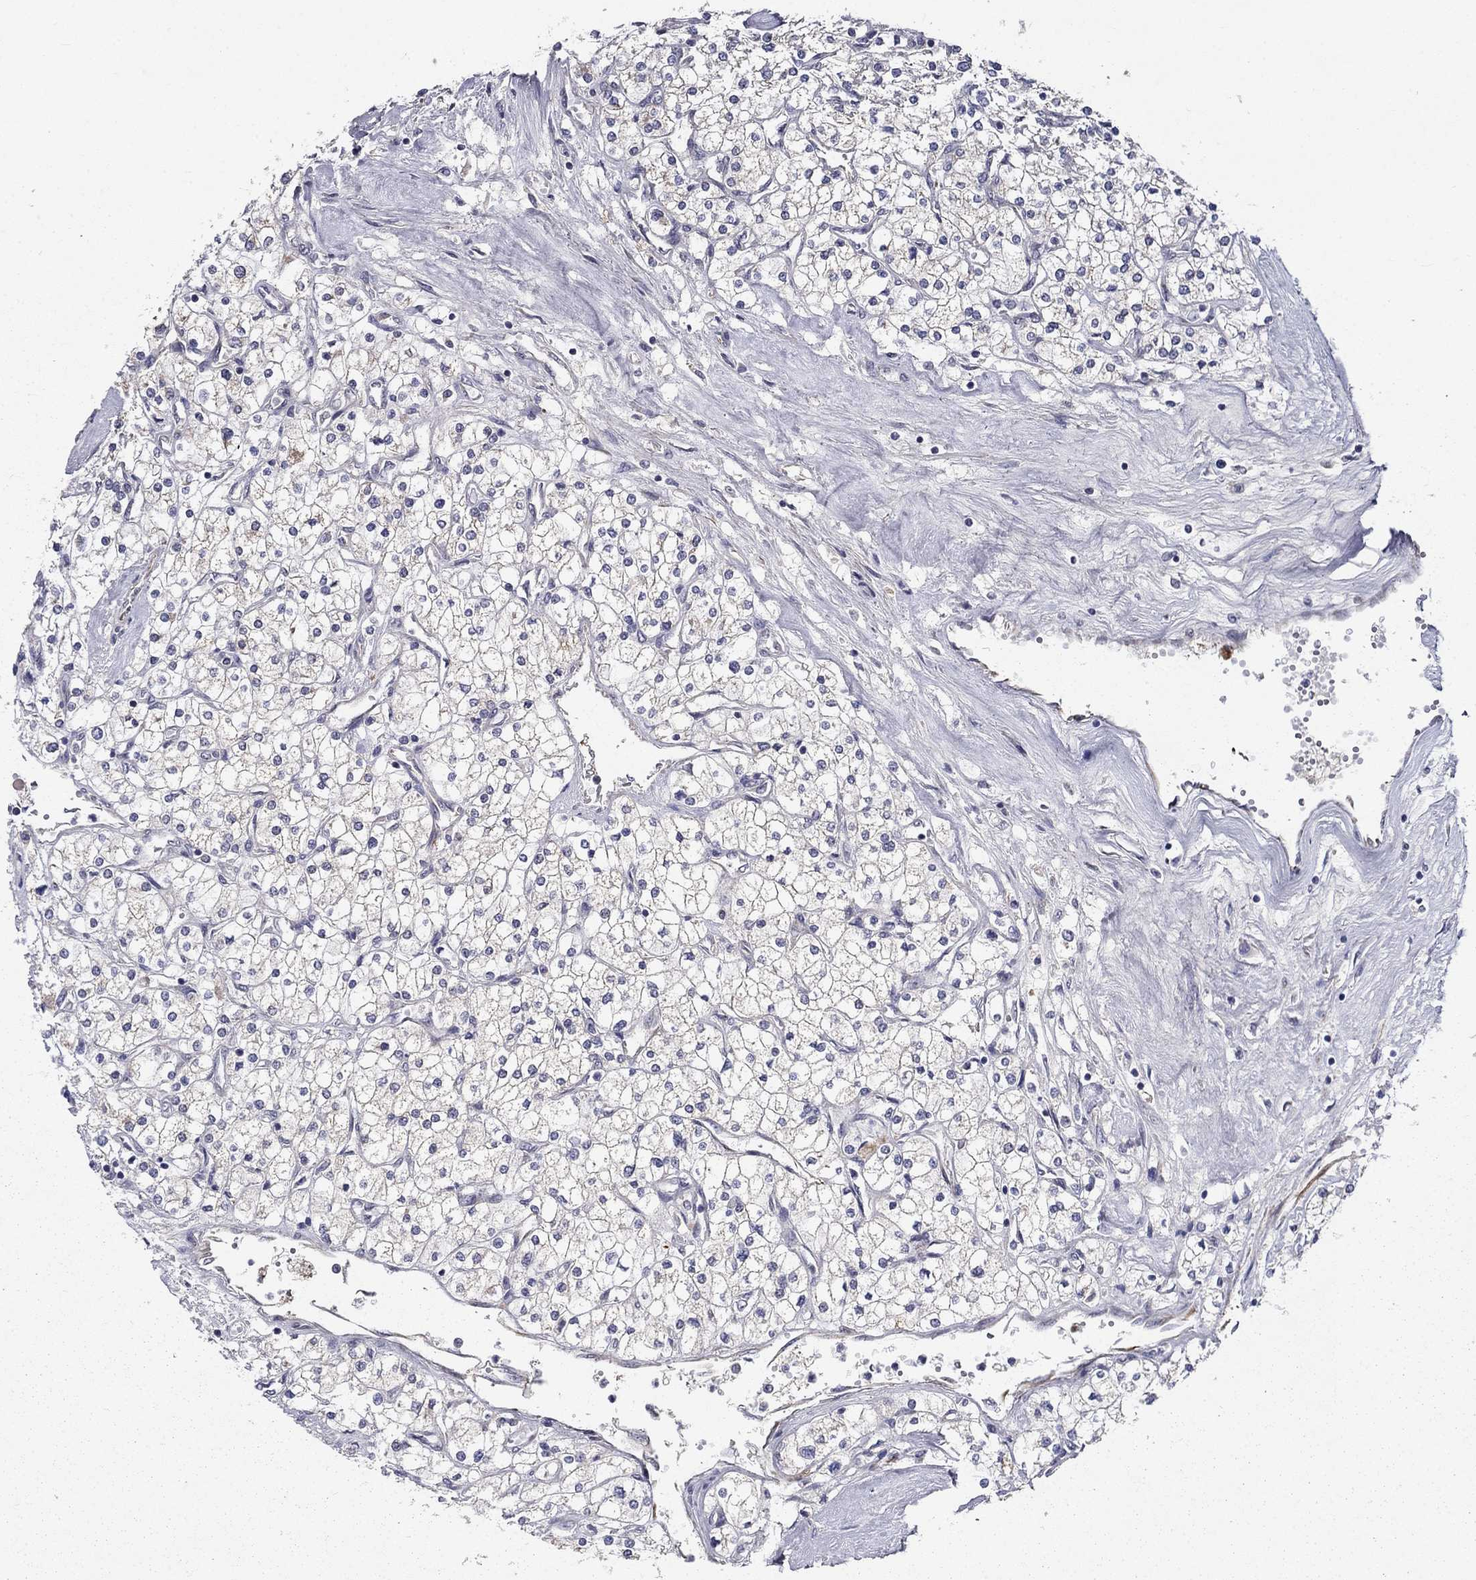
{"staining": {"intensity": "strong", "quantity": "<25%", "location": "cytoplasmic/membranous"}, "tissue": "renal cancer", "cell_type": "Tumor cells", "image_type": "cancer", "snomed": [{"axis": "morphology", "description": "Adenocarcinoma, NOS"}, {"axis": "topography", "description": "Kidney"}], "caption": "Immunohistochemical staining of renal cancer (adenocarcinoma) displays strong cytoplasmic/membranous protein staining in about <25% of tumor cells. Immunohistochemistry stains the protein in brown and the nuclei are stained blue.", "gene": "LACTB2", "patient": {"sex": "male", "age": 80}}